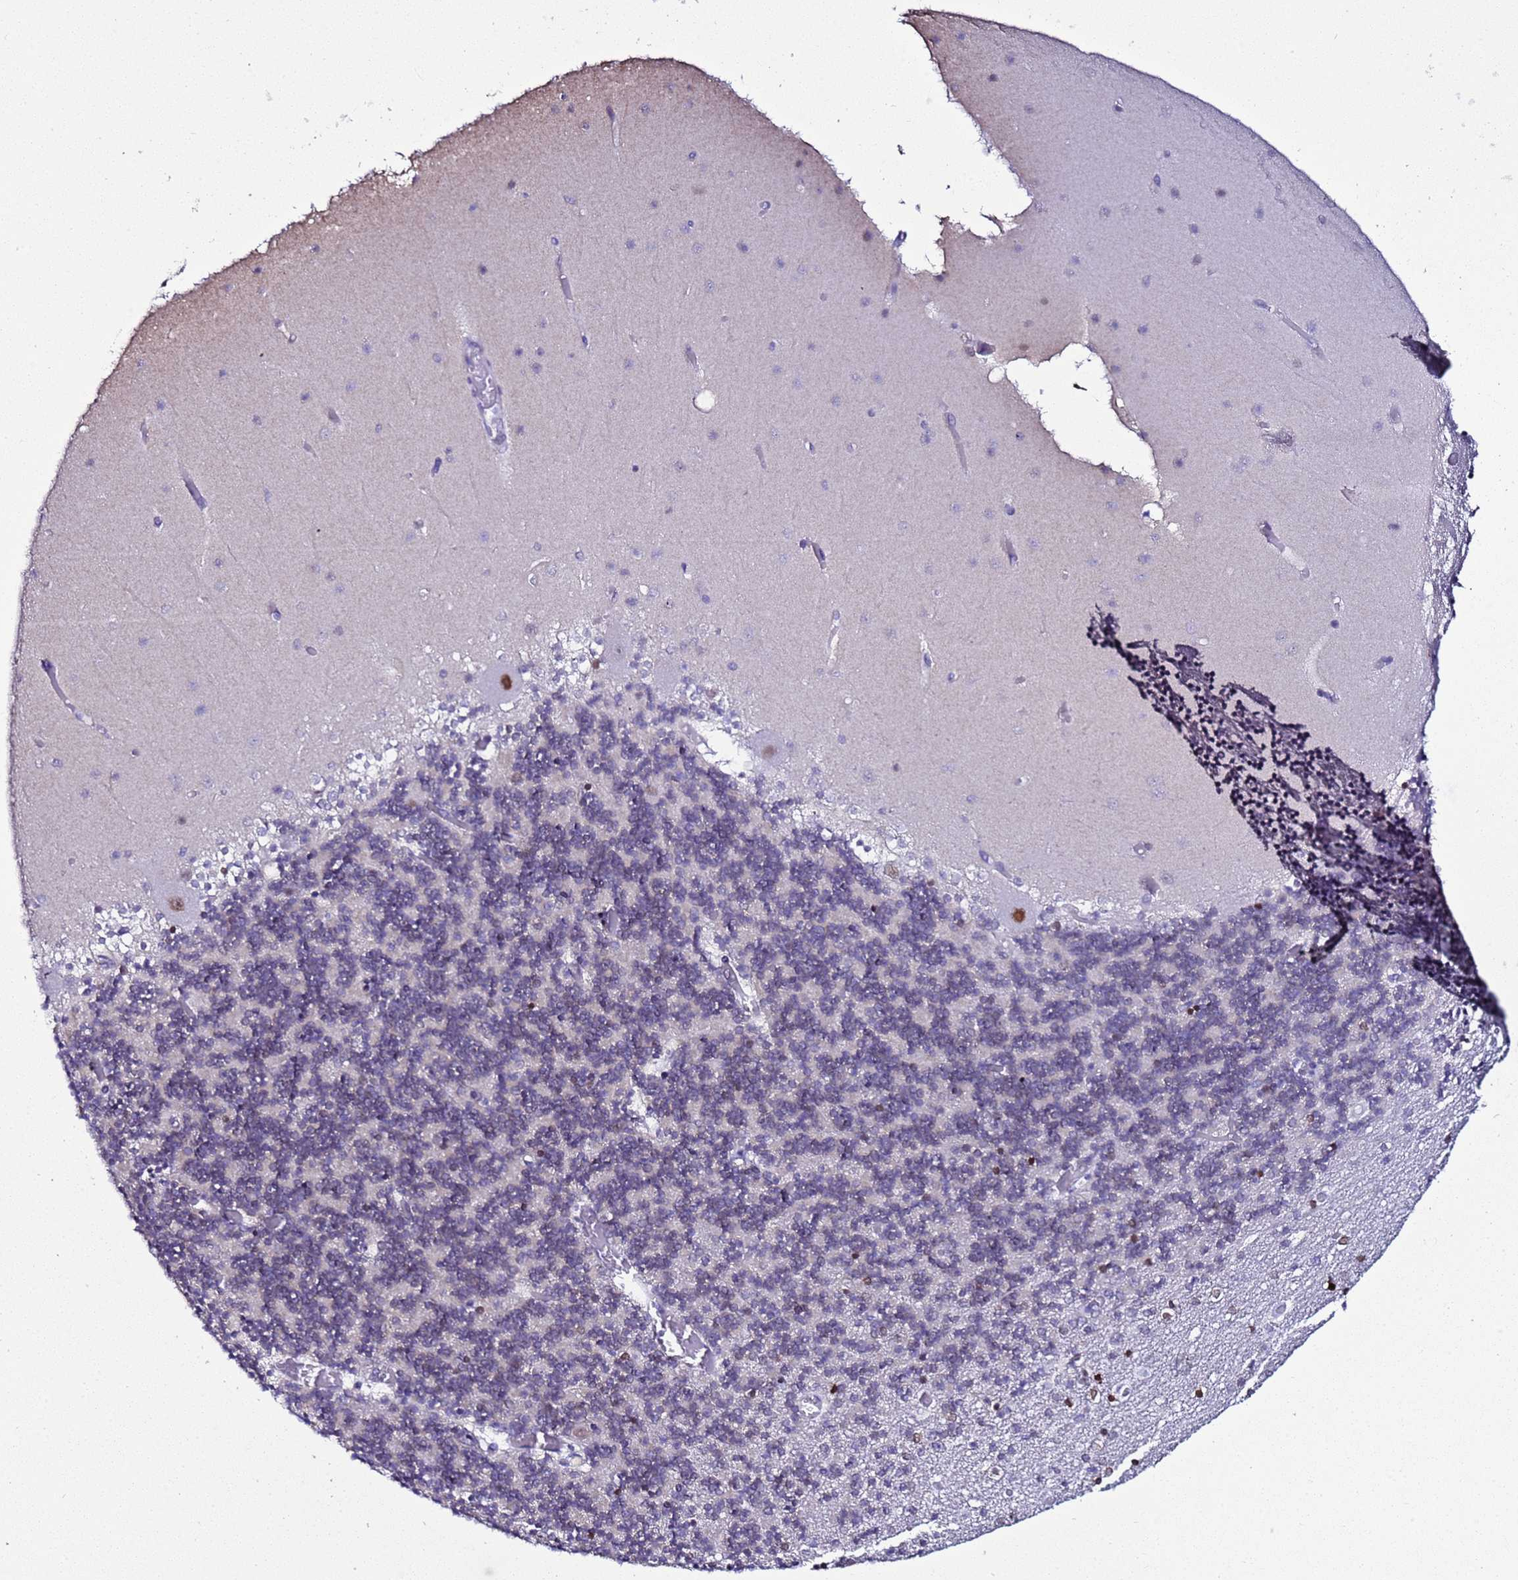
{"staining": {"intensity": "moderate", "quantity": ">75%", "location": "nuclear"}, "tissue": "cerebellum", "cell_type": "Cells in granular layer", "image_type": "normal", "snomed": [{"axis": "morphology", "description": "Normal tissue, NOS"}, {"axis": "topography", "description": "Cerebellum"}], "caption": "The immunohistochemical stain shows moderate nuclear positivity in cells in granular layer of benign cerebellum. Using DAB (3,3'-diaminobenzidine) (brown) and hematoxylin (blue) stains, captured at high magnification using brightfield microscopy.", "gene": "BCL7A", "patient": {"sex": "female", "age": 28}}